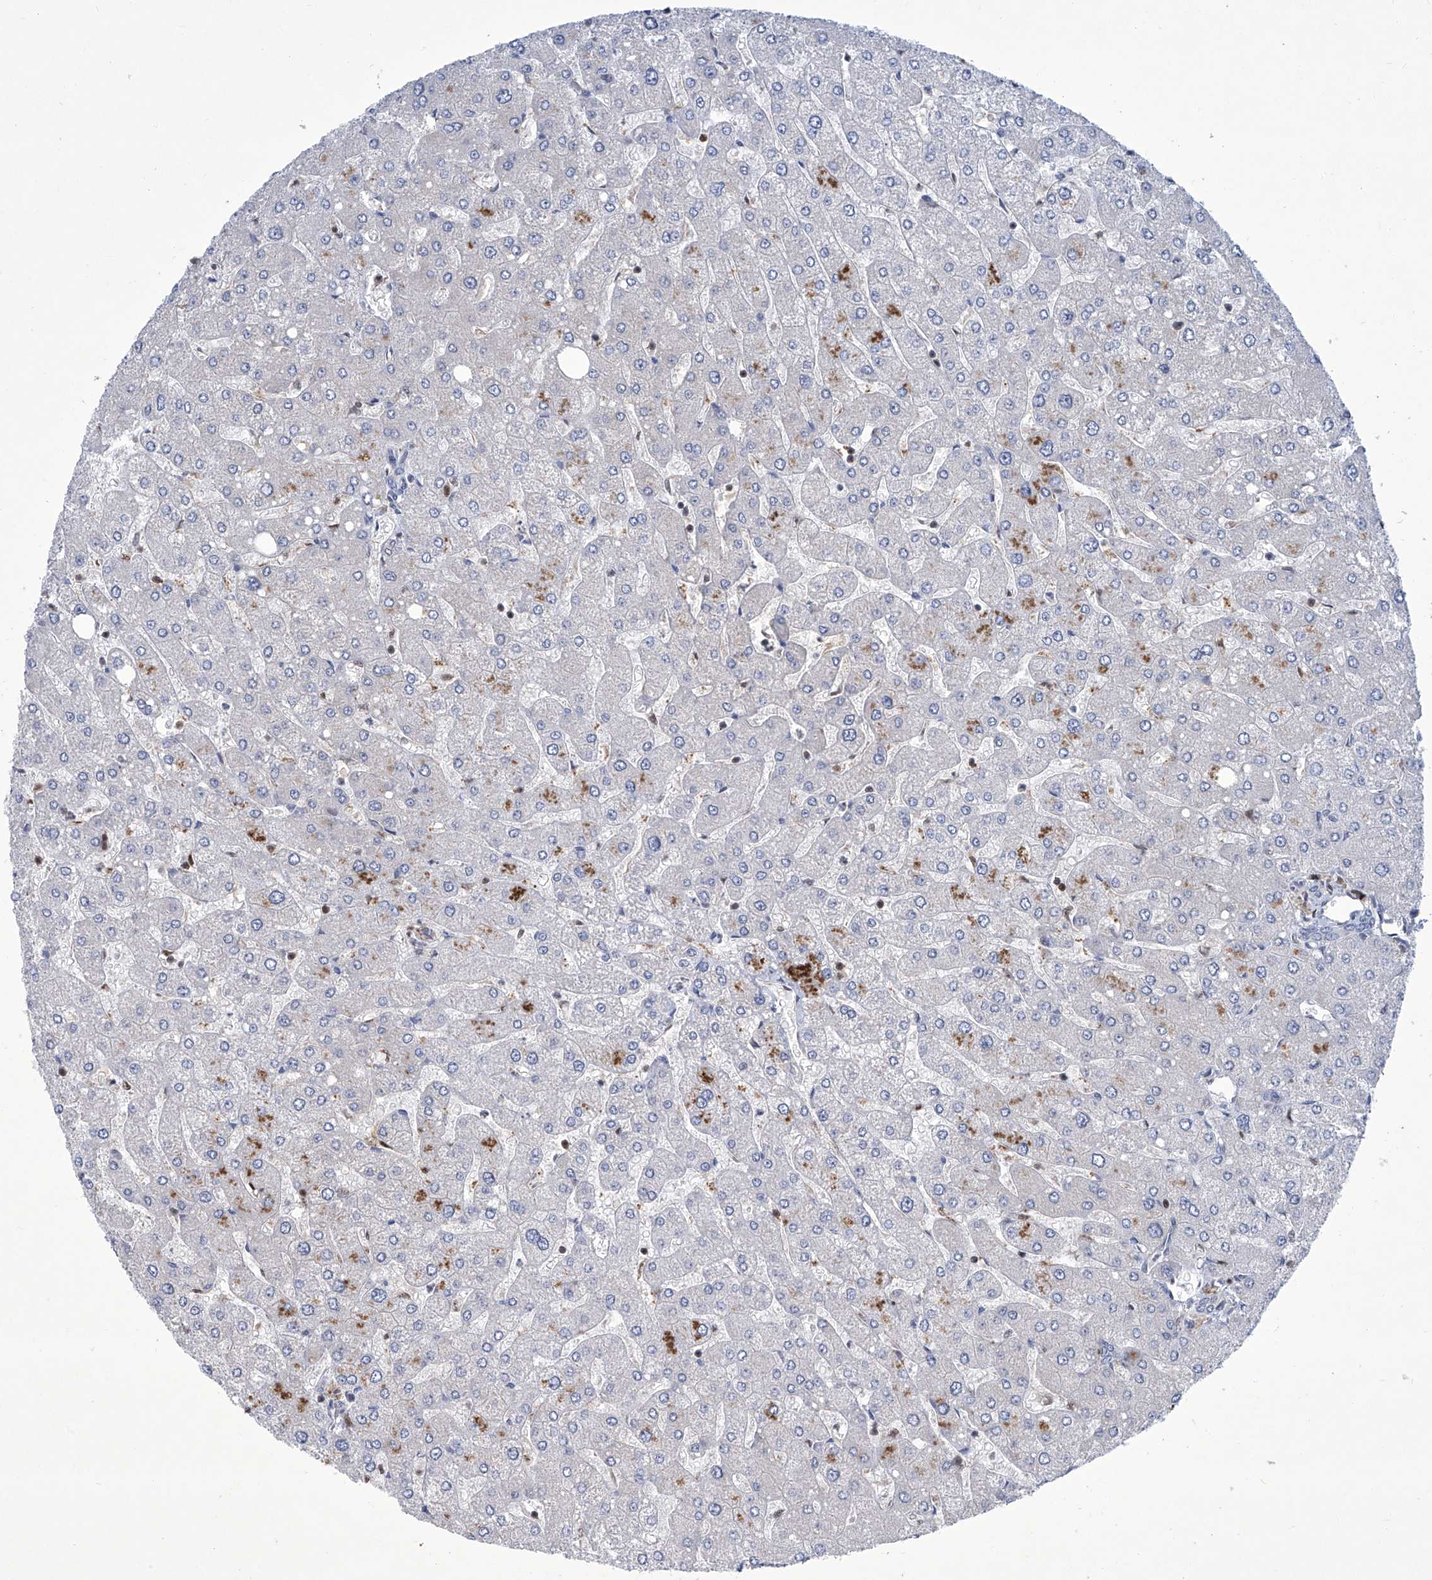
{"staining": {"intensity": "negative", "quantity": "none", "location": "none"}, "tissue": "liver", "cell_type": "Cholangiocytes", "image_type": "normal", "snomed": [{"axis": "morphology", "description": "Normal tissue, NOS"}, {"axis": "topography", "description": "Liver"}], "caption": "Immunohistochemical staining of unremarkable human liver shows no significant expression in cholangiocytes.", "gene": "SREBF2", "patient": {"sex": "male", "age": 55}}